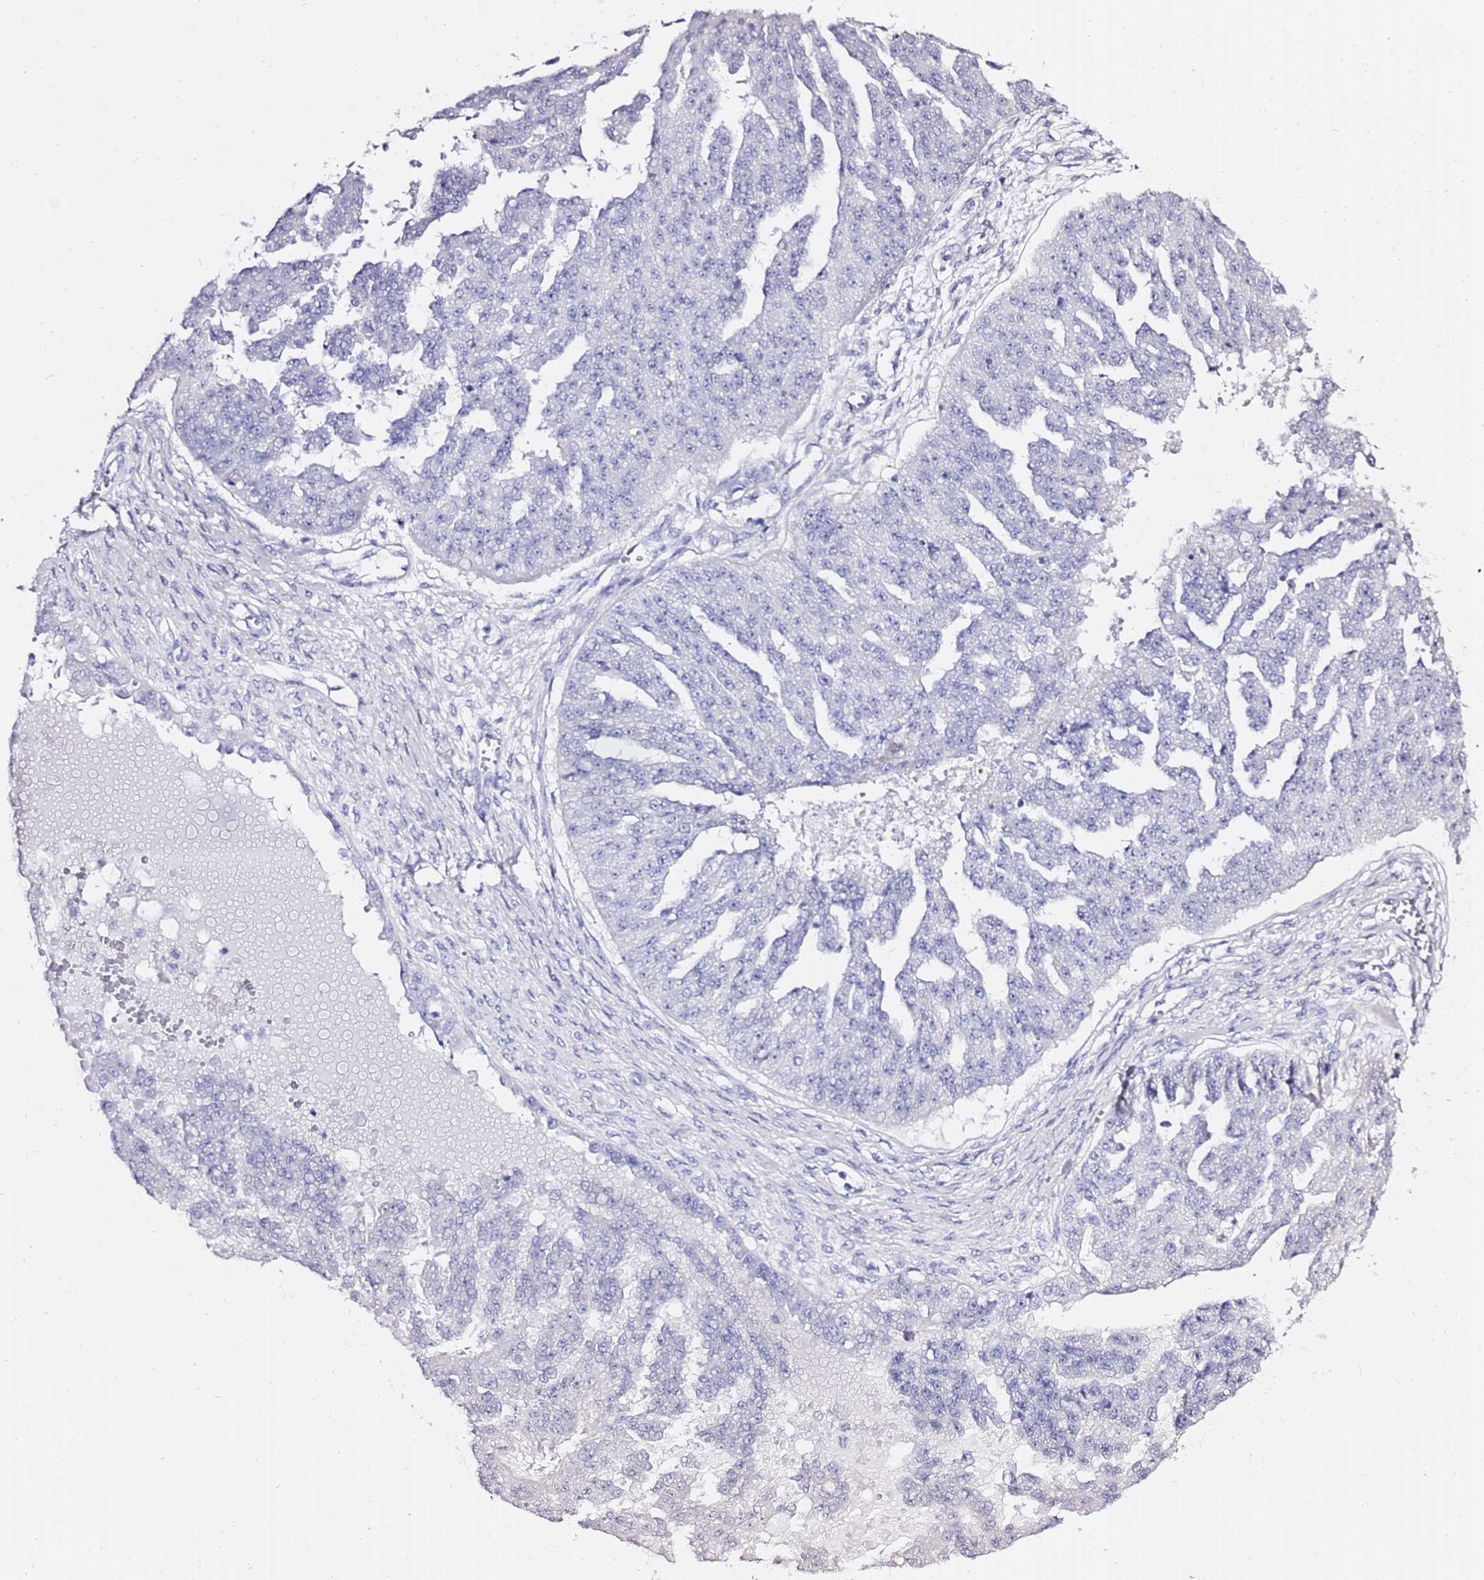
{"staining": {"intensity": "negative", "quantity": "none", "location": "none"}, "tissue": "ovarian cancer", "cell_type": "Tumor cells", "image_type": "cancer", "snomed": [{"axis": "morphology", "description": "Cystadenocarcinoma, serous, NOS"}, {"axis": "topography", "description": "Ovary"}], "caption": "Immunohistochemistry (IHC) image of human serous cystadenocarcinoma (ovarian) stained for a protein (brown), which demonstrates no positivity in tumor cells. Nuclei are stained in blue.", "gene": "LIPF", "patient": {"sex": "female", "age": 58}}